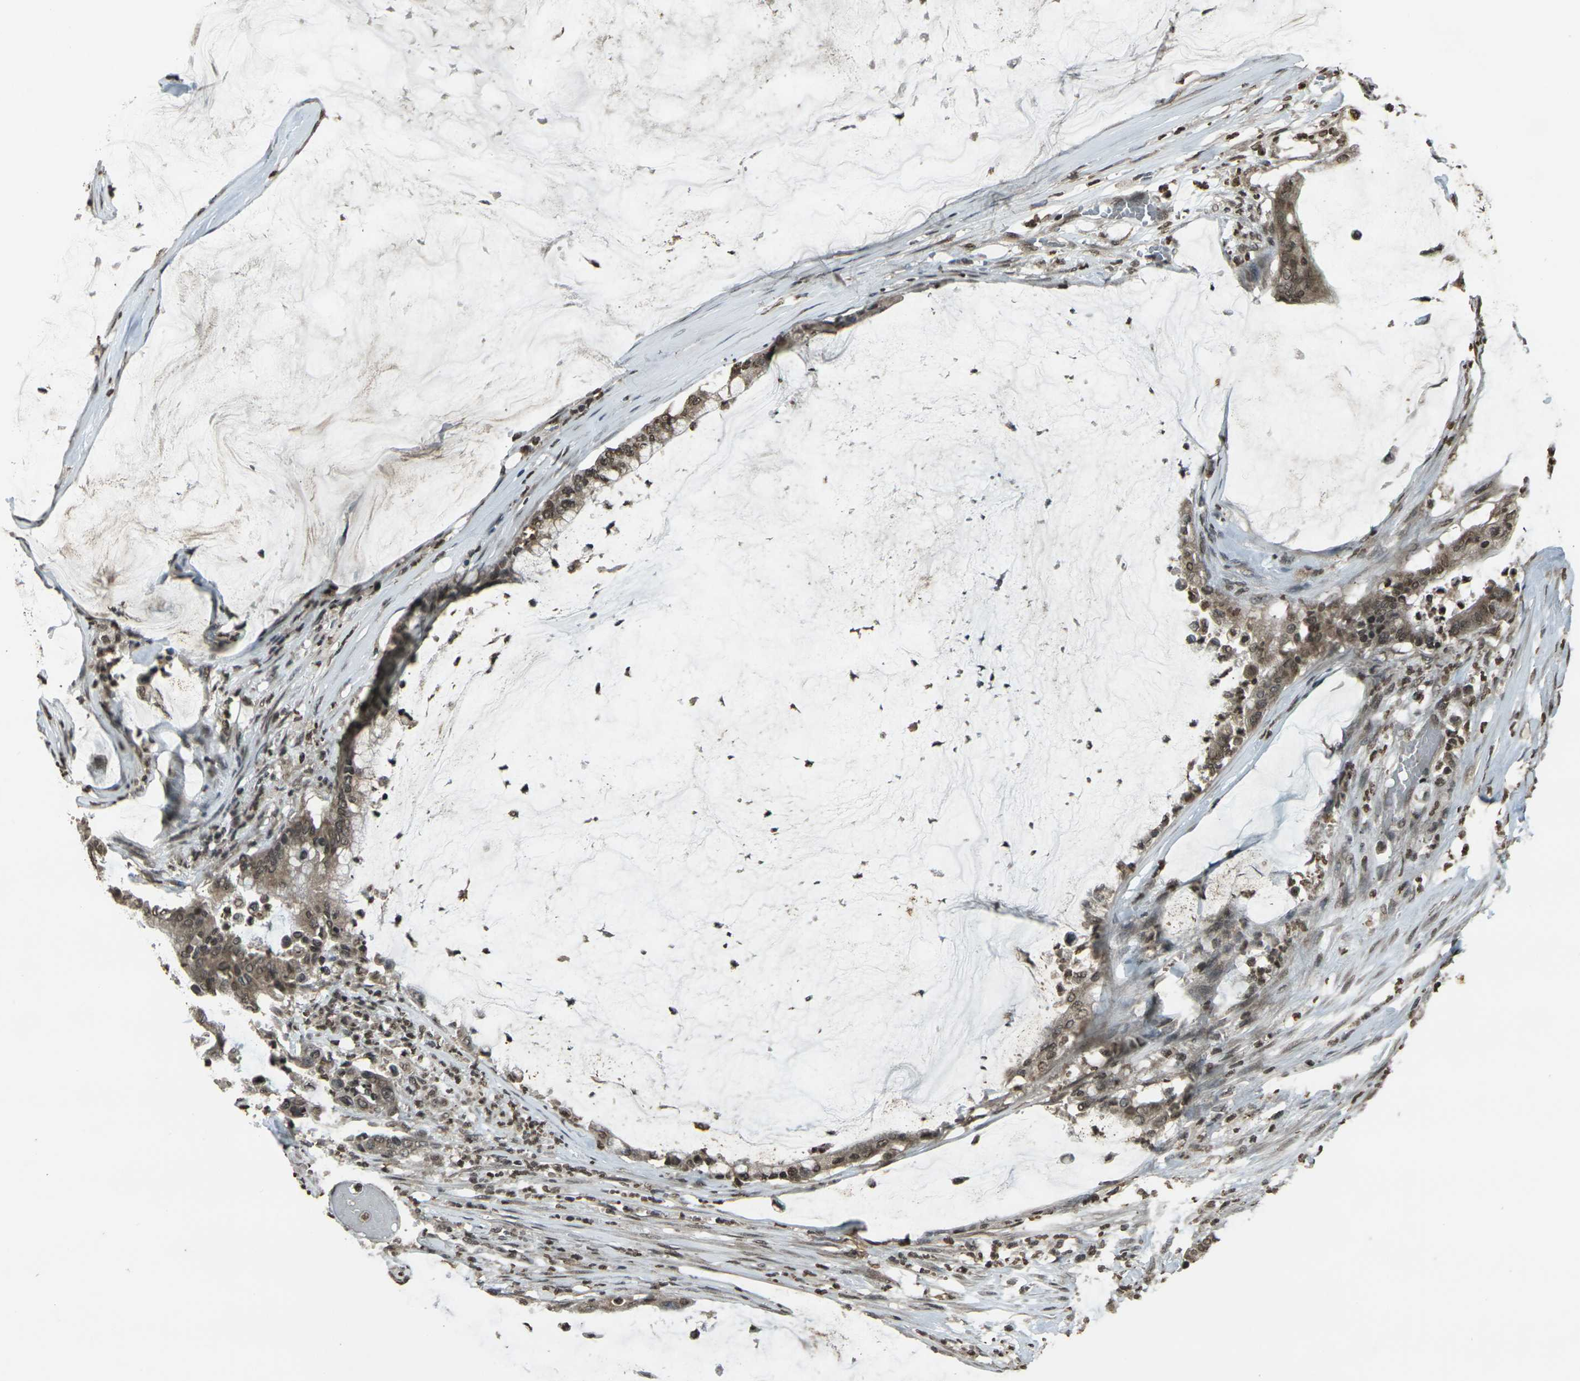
{"staining": {"intensity": "moderate", "quantity": ">75%", "location": "cytoplasmic/membranous,nuclear"}, "tissue": "pancreatic cancer", "cell_type": "Tumor cells", "image_type": "cancer", "snomed": [{"axis": "morphology", "description": "Adenocarcinoma, NOS"}, {"axis": "topography", "description": "Pancreas"}], "caption": "The photomicrograph demonstrates staining of adenocarcinoma (pancreatic), revealing moderate cytoplasmic/membranous and nuclear protein expression (brown color) within tumor cells. Using DAB (brown) and hematoxylin (blue) stains, captured at high magnification using brightfield microscopy.", "gene": "PRPF8", "patient": {"sex": "male", "age": 41}}